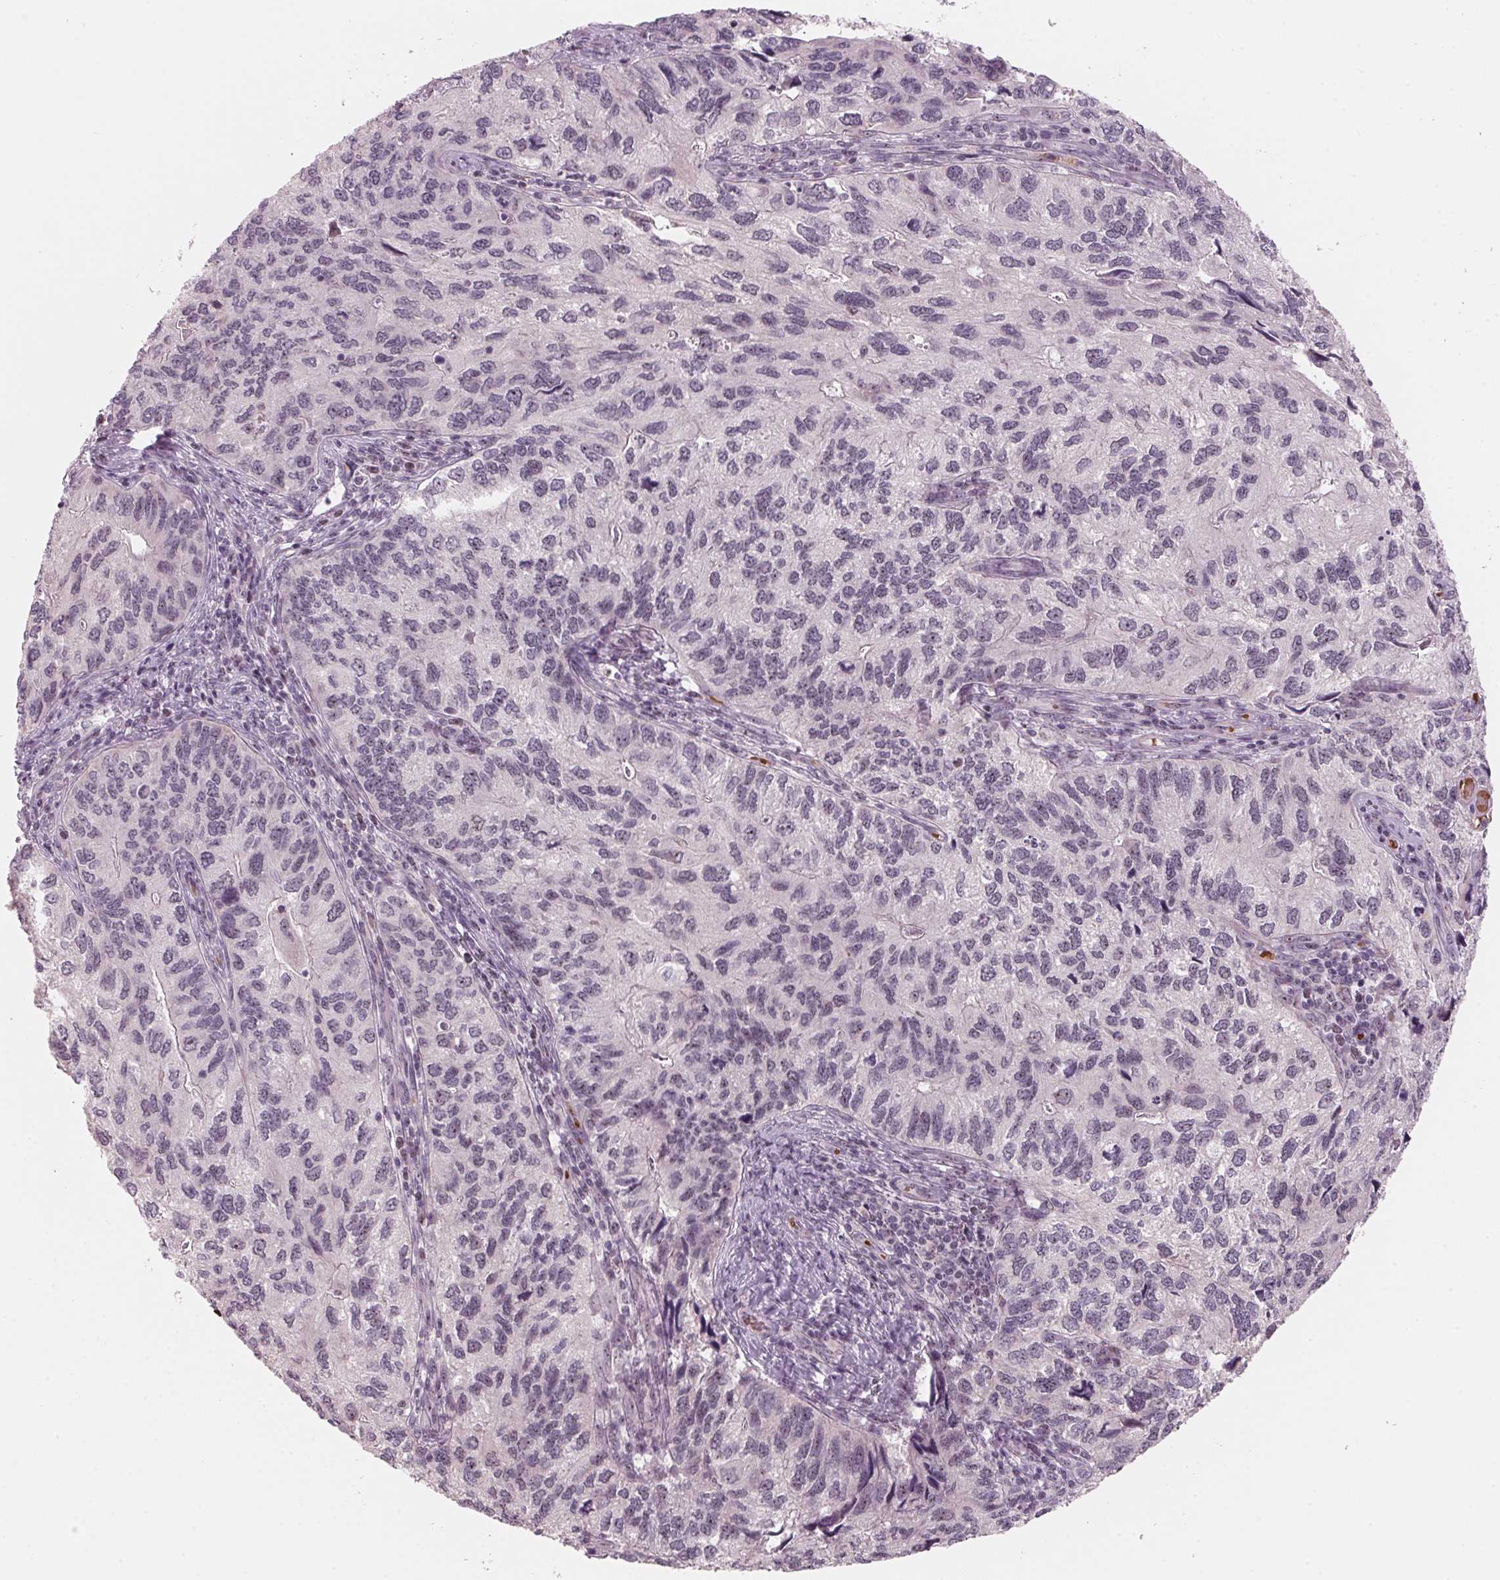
{"staining": {"intensity": "negative", "quantity": "none", "location": "none"}, "tissue": "endometrial cancer", "cell_type": "Tumor cells", "image_type": "cancer", "snomed": [{"axis": "morphology", "description": "Carcinoma, NOS"}, {"axis": "topography", "description": "Uterus"}], "caption": "IHC photomicrograph of neoplastic tissue: endometrial carcinoma stained with DAB (3,3'-diaminobenzidine) exhibits no significant protein staining in tumor cells.", "gene": "DNTTIP2", "patient": {"sex": "female", "age": 76}}